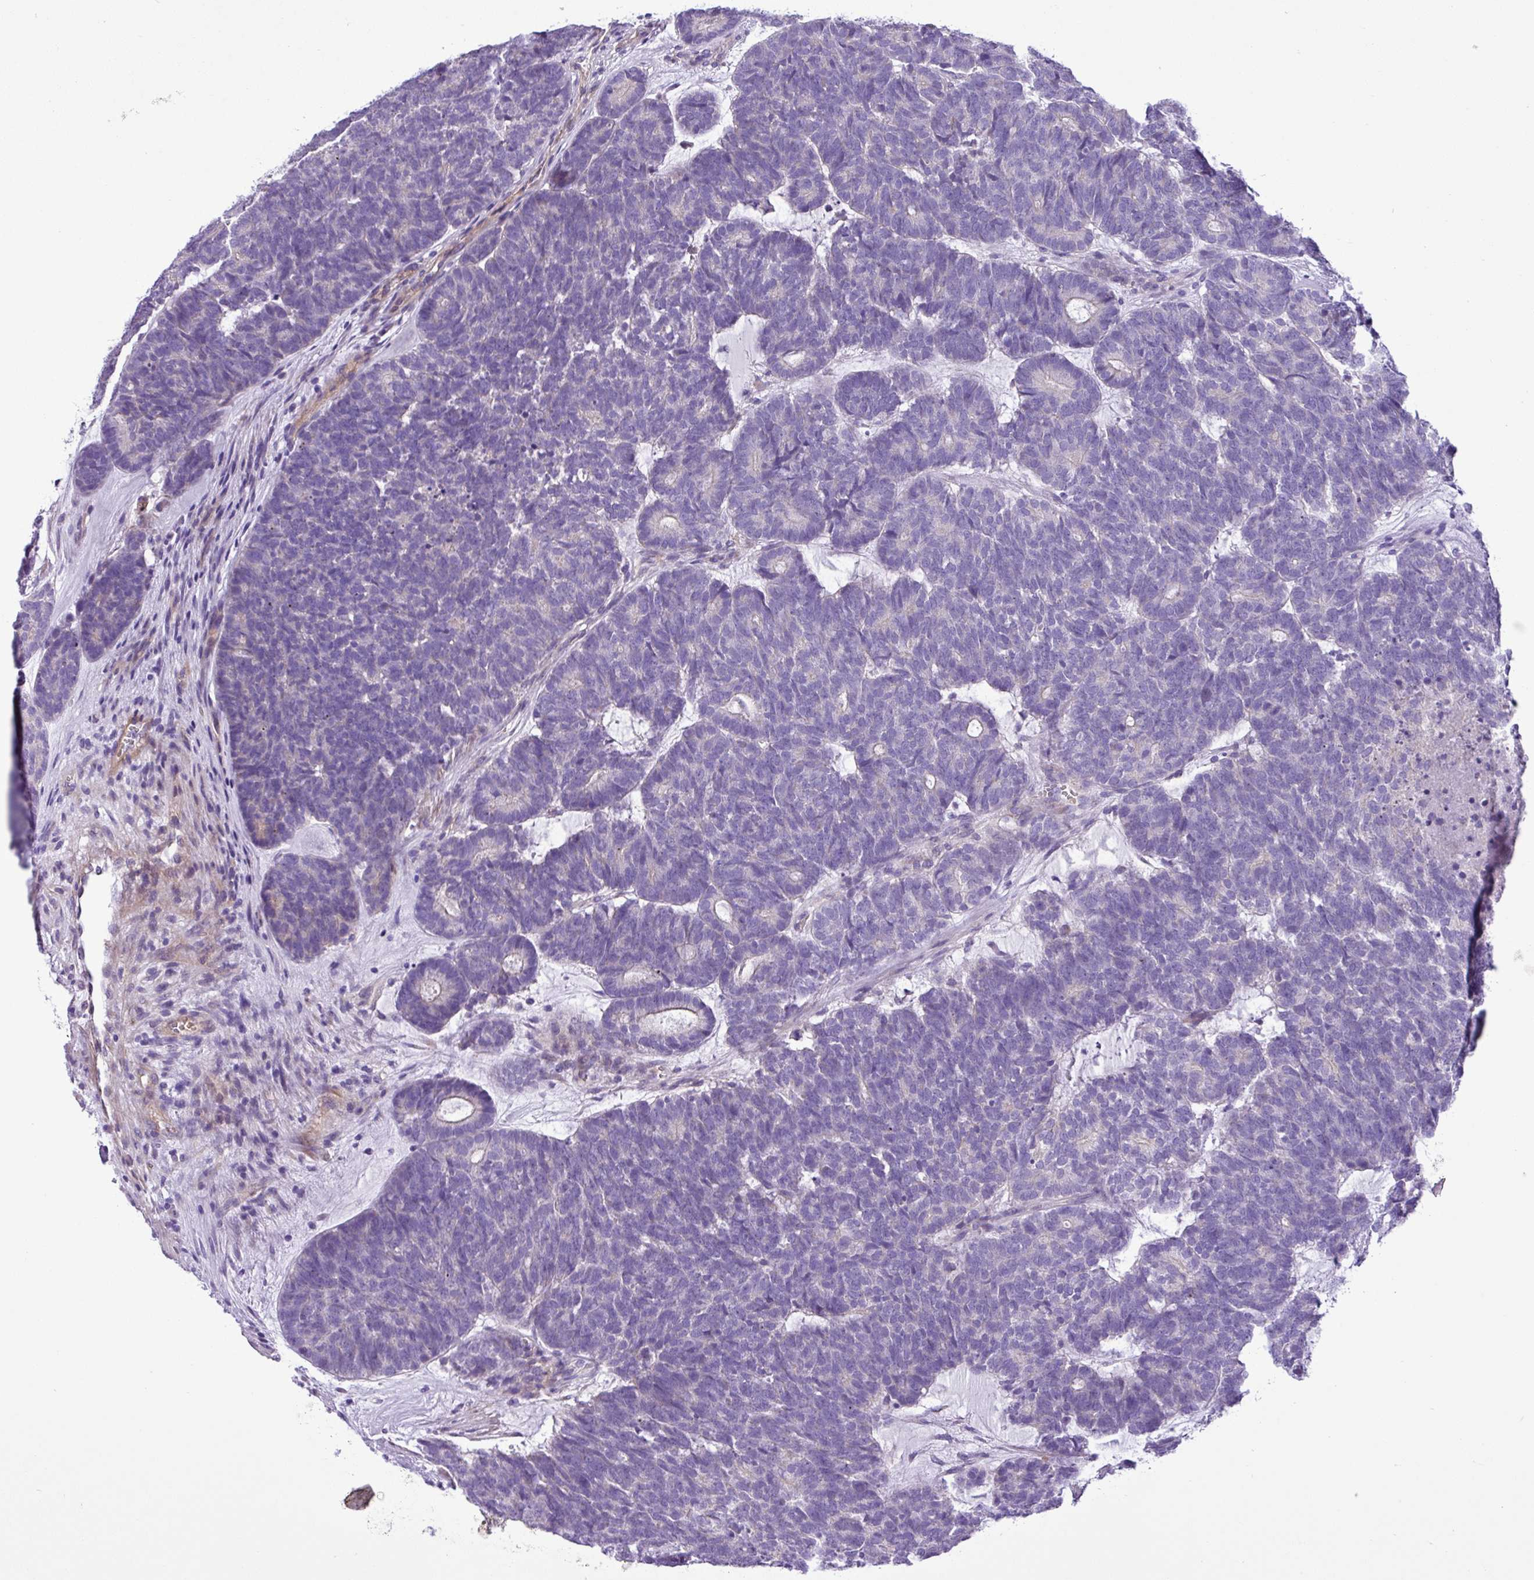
{"staining": {"intensity": "negative", "quantity": "none", "location": "none"}, "tissue": "head and neck cancer", "cell_type": "Tumor cells", "image_type": "cancer", "snomed": [{"axis": "morphology", "description": "Adenocarcinoma, NOS"}, {"axis": "topography", "description": "Head-Neck"}], "caption": "Head and neck adenocarcinoma was stained to show a protein in brown. There is no significant expression in tumor cells.", "gene": "C11orf91", "patient": {"sex": "female", "age": 81}}